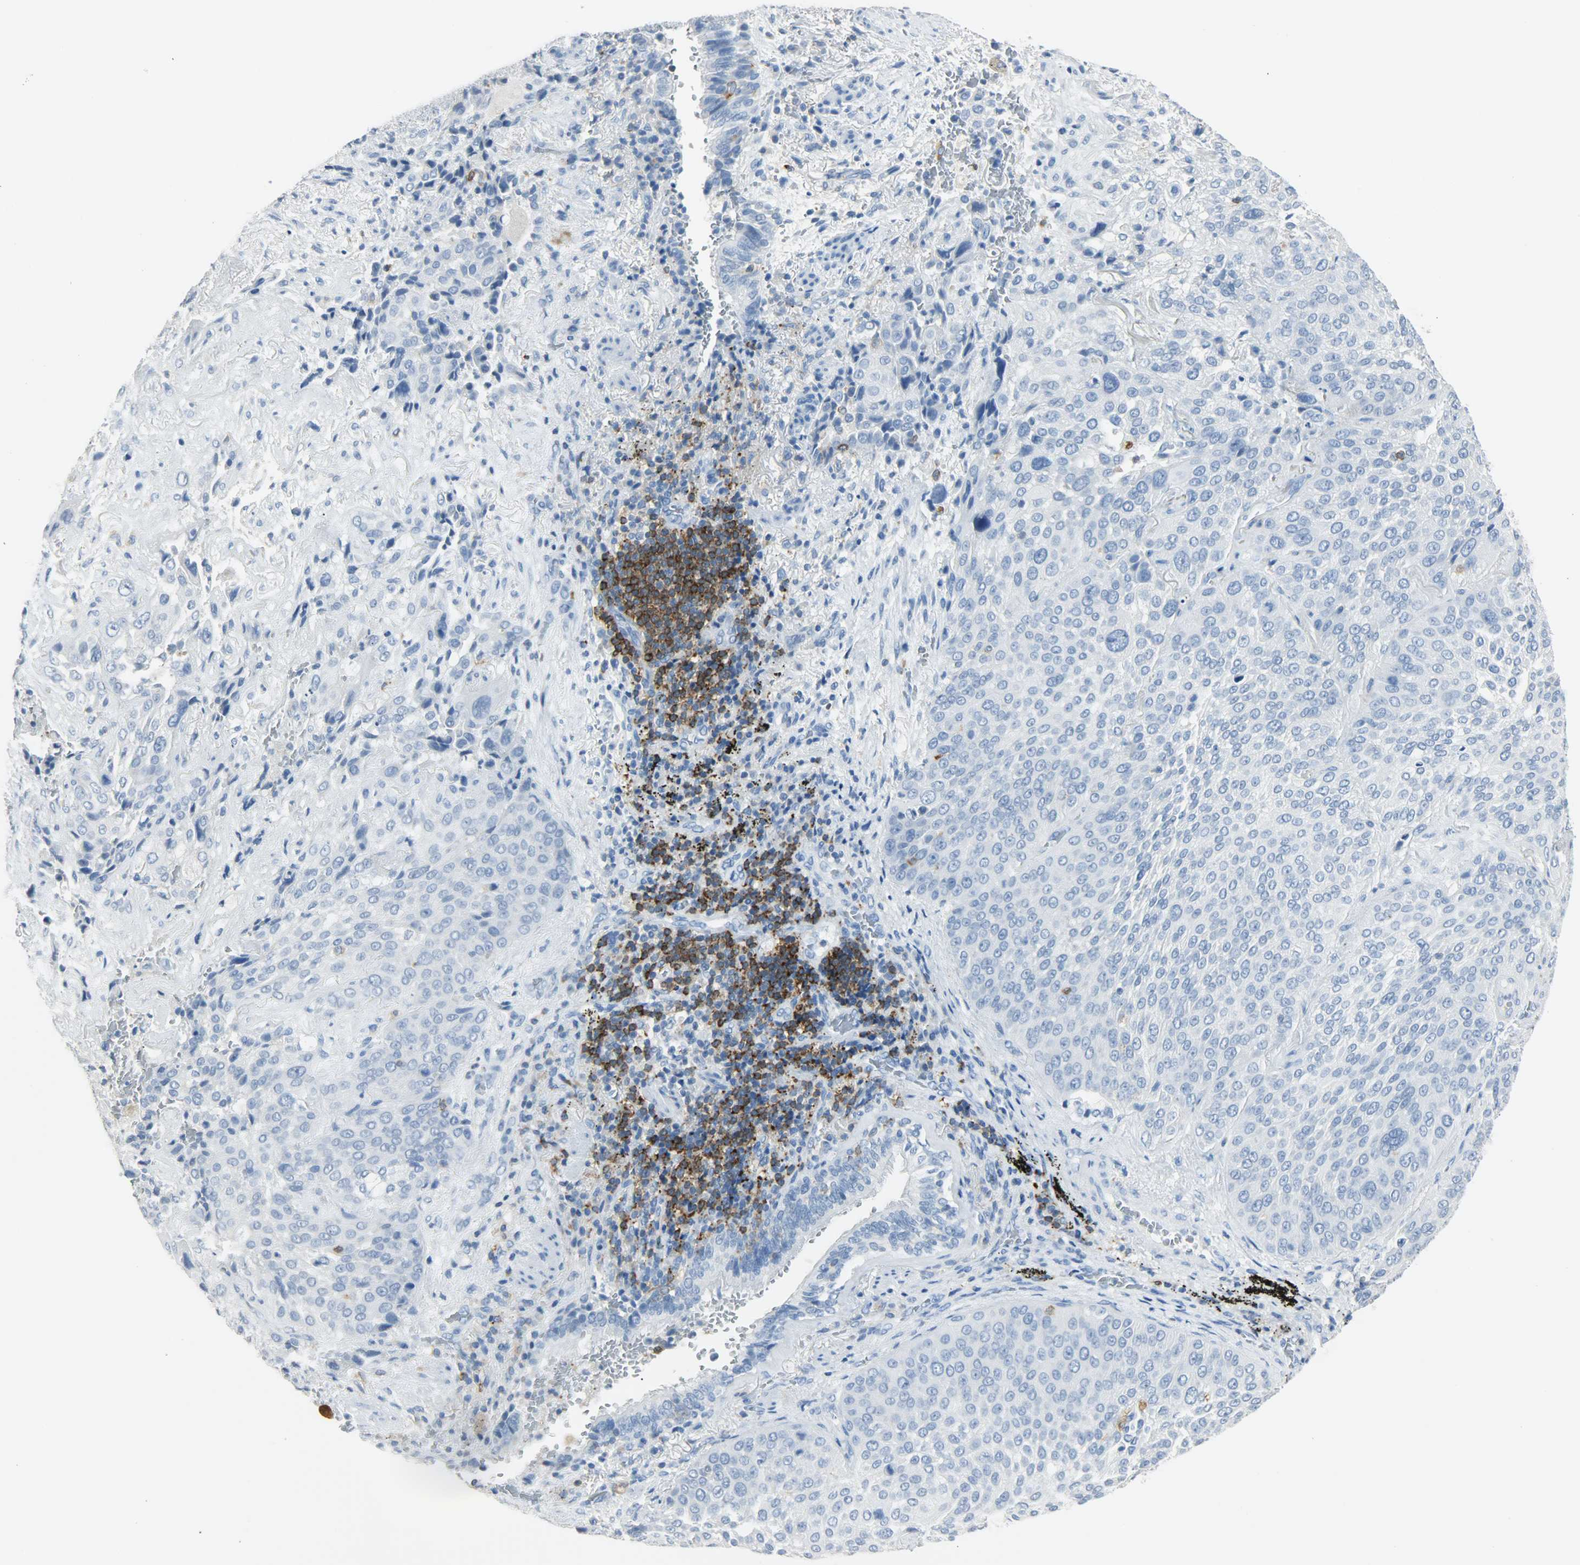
{"staining": {"intensity": "negative", "quantity": "none", "location": "none"}, "tissue": "lung cancer", "cell_type": "Tumor cells", "image_type": "cancer", "snomed": [{"axis": "morphology", "description": "Squamous cell carcinoma, NOS"}, {"axis": "topography", "description": "Lung"}], "caption": "Tumor cells show no significant expression in lung cancer.", "gene": "PTPN6", "patient": {"sex": "male", "age": 54}}